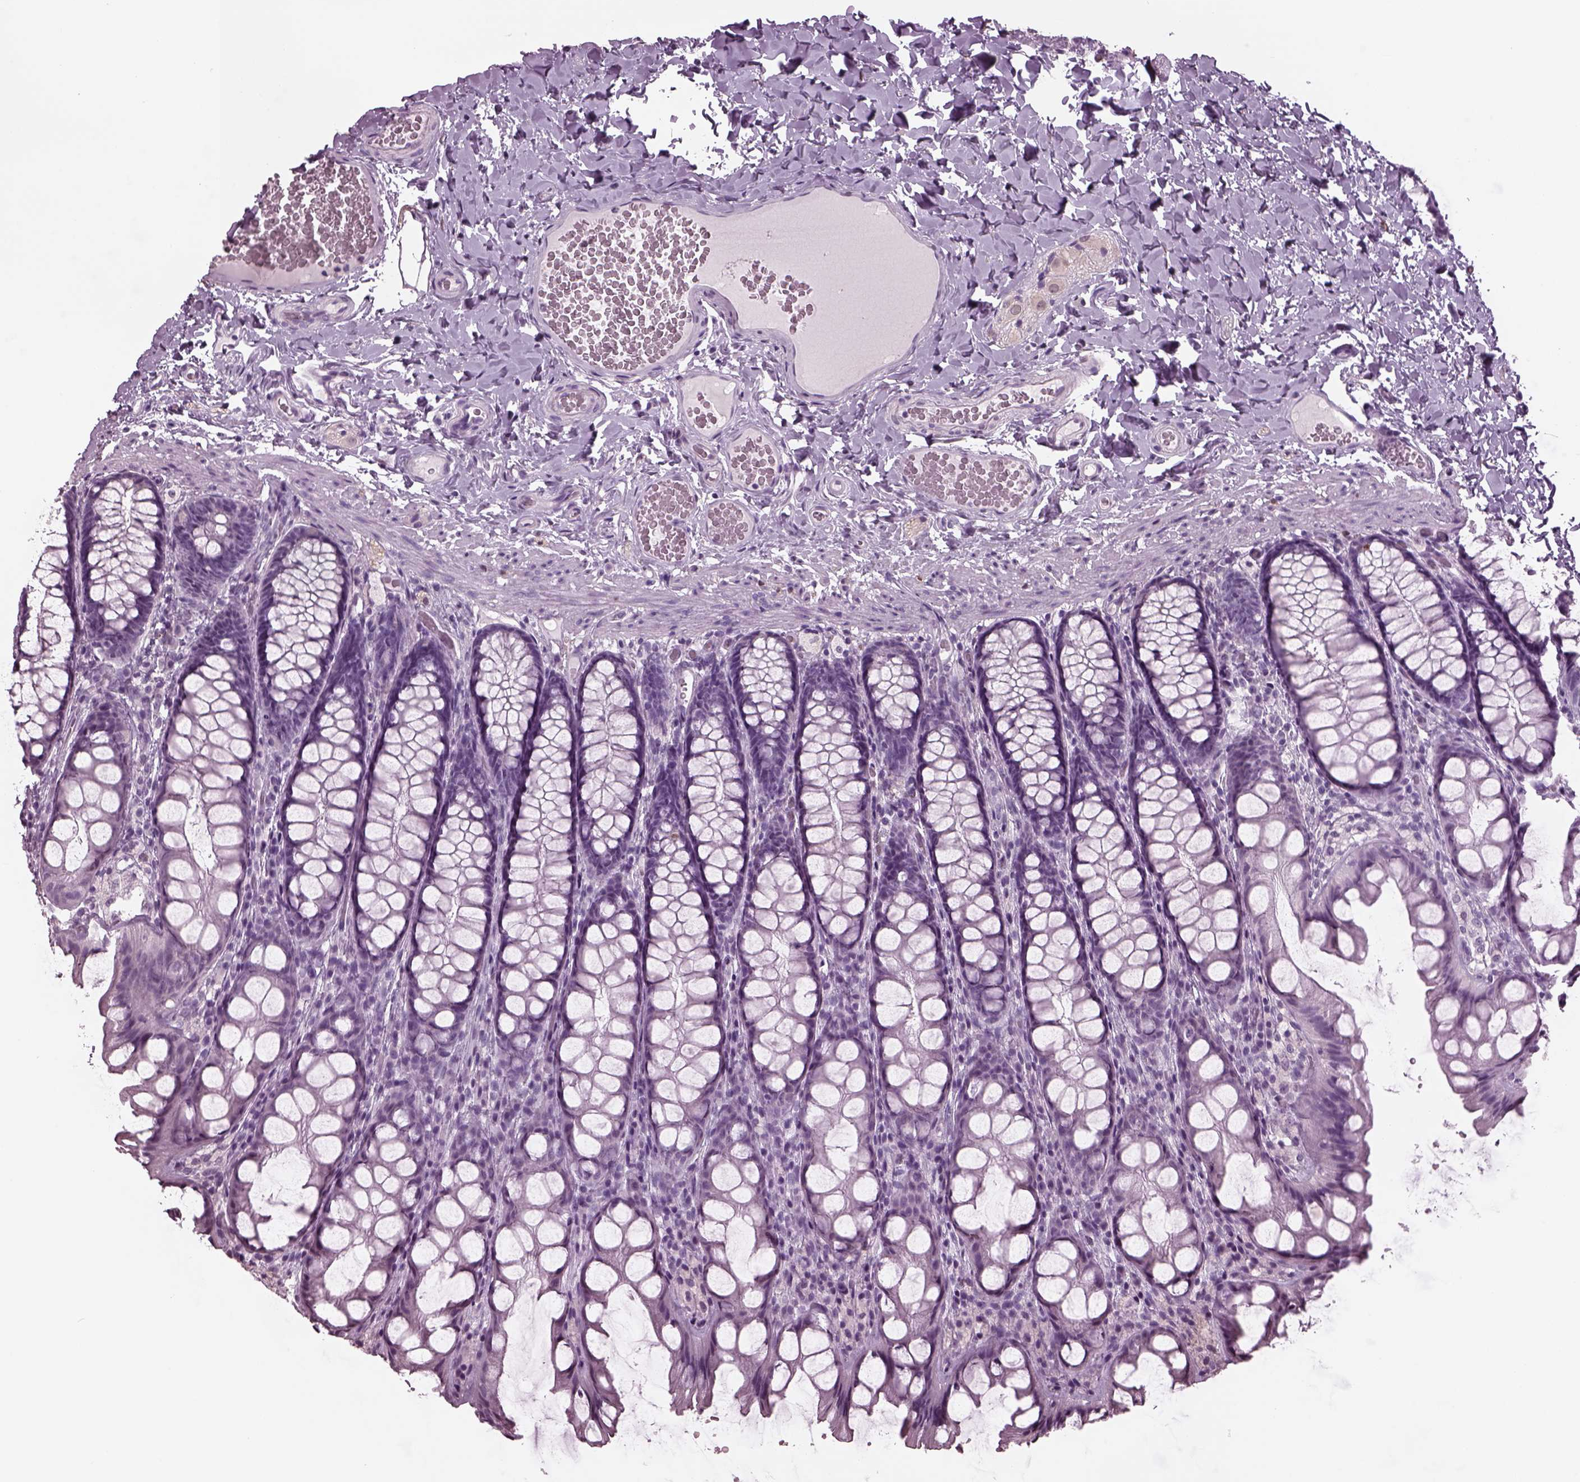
{"staining": {"intensity": "negative", "quantity": "none", "location": "none"}, "tissue": "colon", "cell_type": "Endothelial cells", "image_type": "normal", "snomed": [{"axis": "morphology", "description": "Normal tissue, NOS"}, {"axis": "topography", "description": "Colon"}], "caption": "This image is of normal colon stained with IHC to label a protein in brown with the nuclei are counter-stained blue. There is no positivity in endothelial cells. (Brightfield microscopy of DAB IHC at high magnification).", "gene": "TPPP2", "patient": {"sex": "male", "age": 47}}